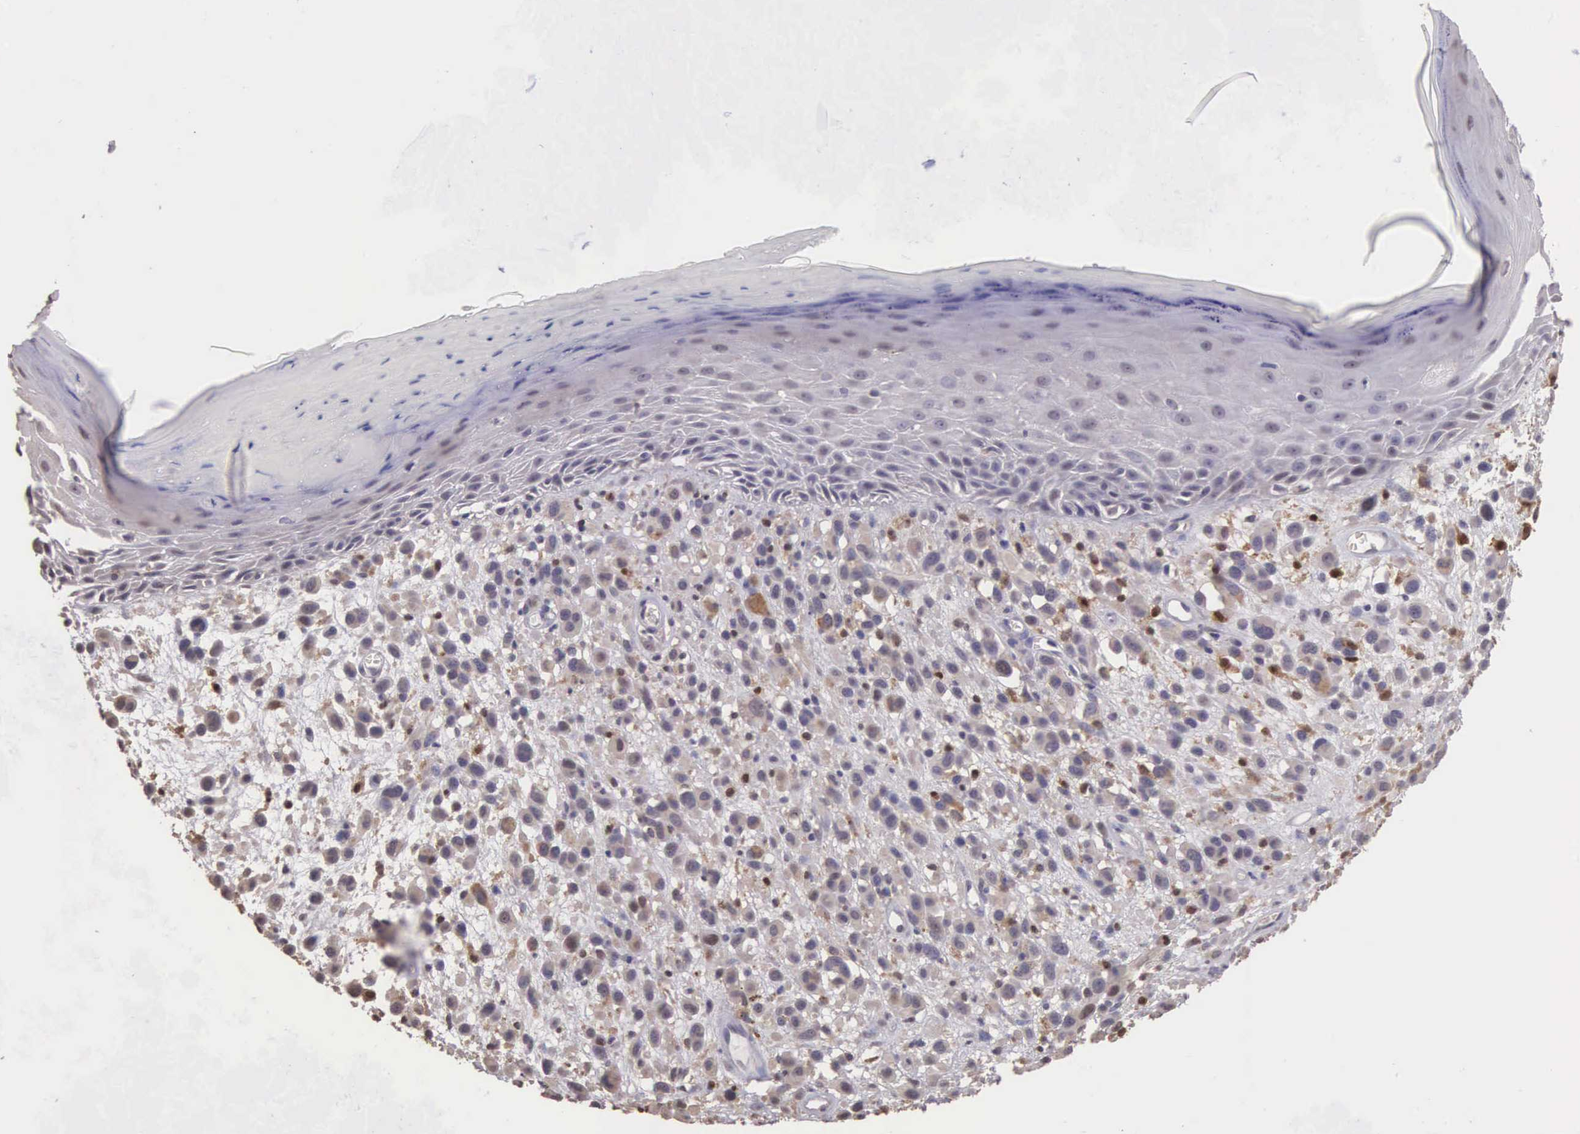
{"staining": {"intensity": "weak", "quantity": "25%-75%", "location": "cytoplasmic/membranous,nuclear"}, "tissue": "melanoma", "cell_type": "Tumor cells", "image_type": "cancer", "snomed": [{"axis": "morphology", "description": "Malignant melanoma, NOS"}, {"axis": "topography", "description": "Skin"}], "caption": "Protein expression analysis of melanoma demonstrates weak cytoplasmic/membranous and nuclear expression in about 25%-75% of tumor cells.", "gene": "CDC45", "patient": {"sex": "male", "age": 51}}